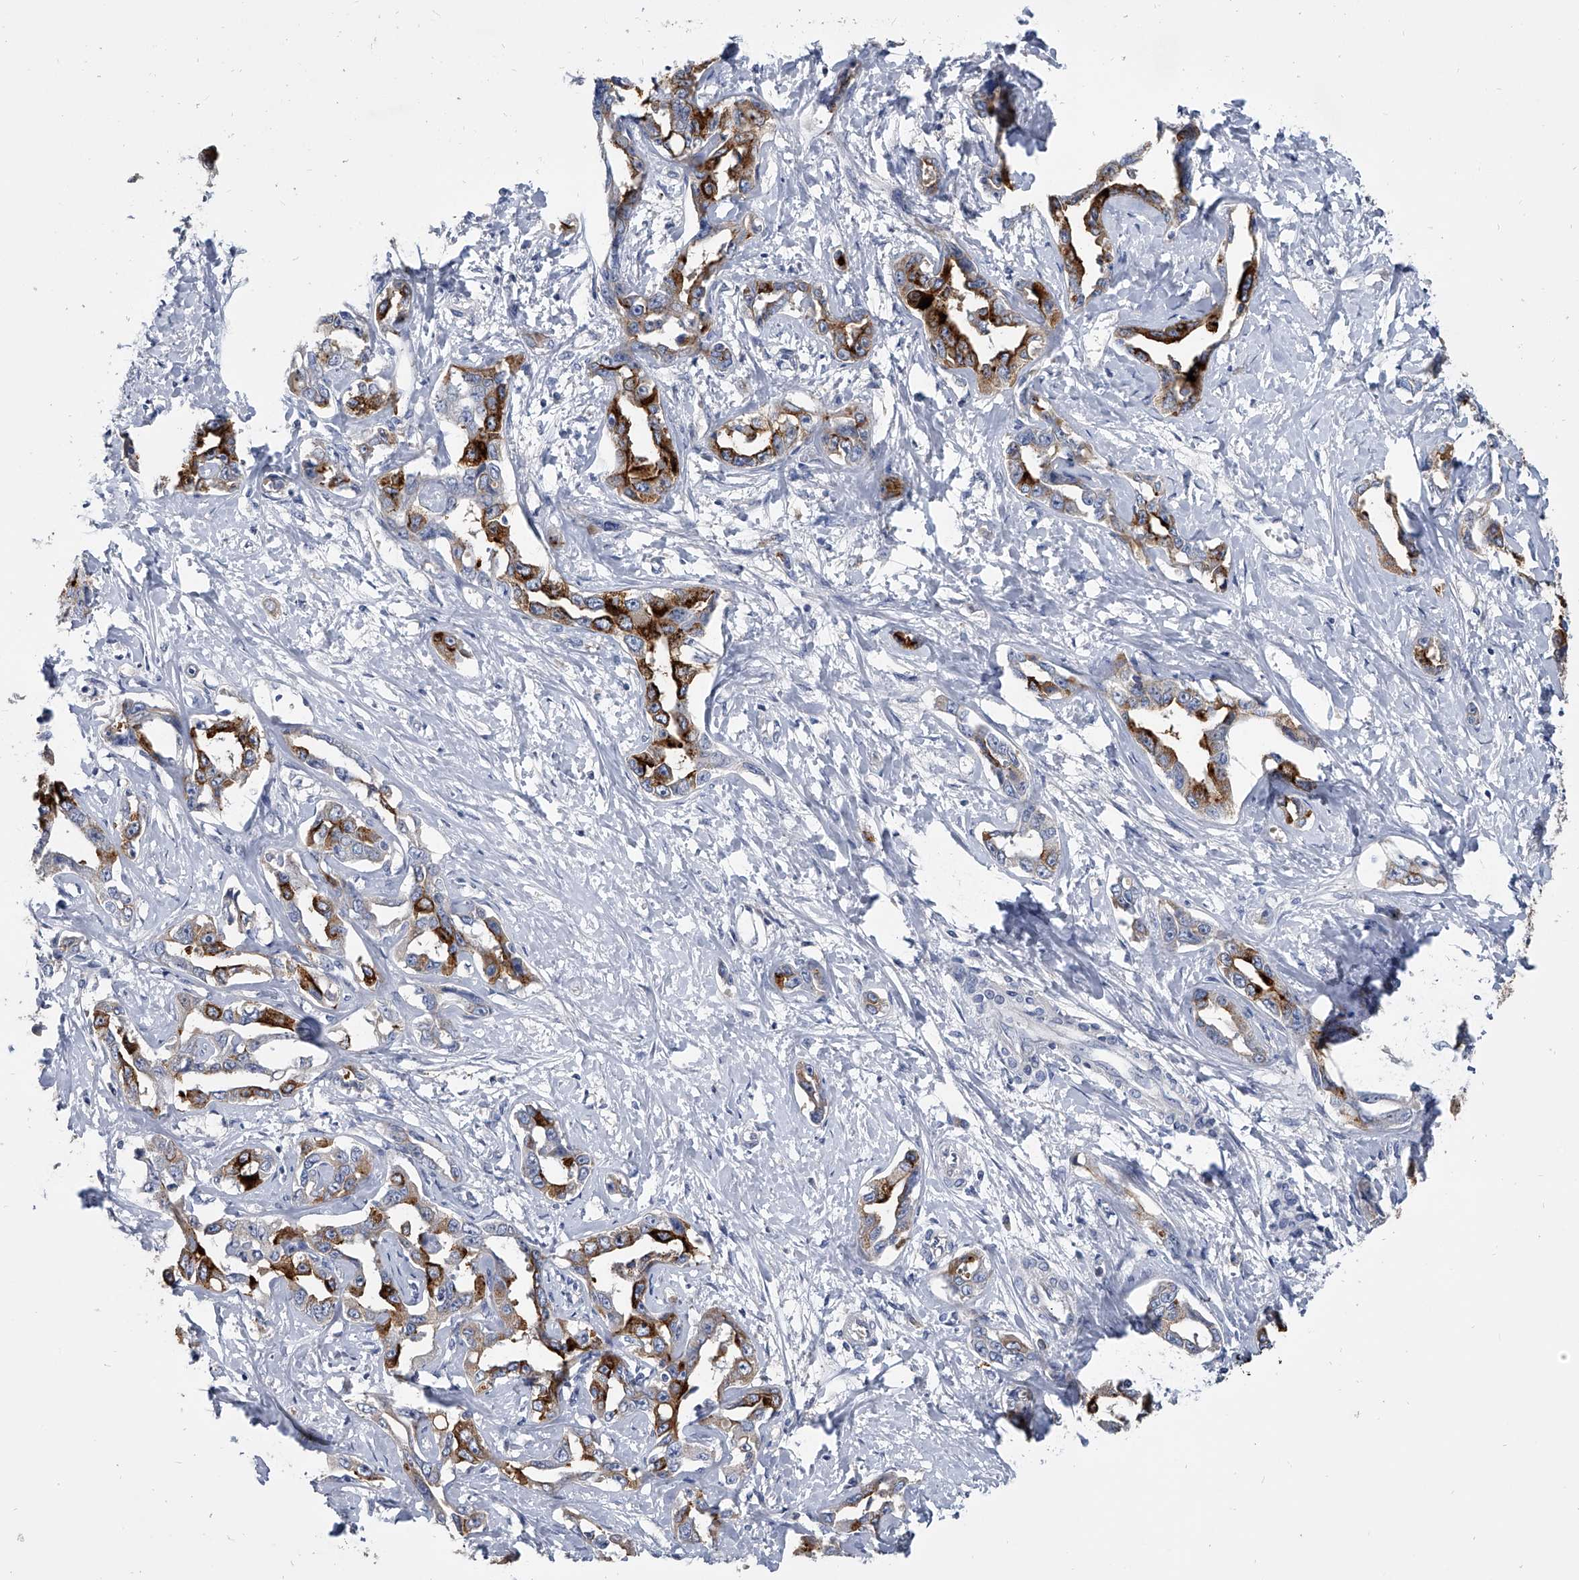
{"staining": {"intensity": "strong", "quantity": ">75%", "location": "cytoplasmic/membranous"}, "tissue": "liver cancer", "cell_type": "Tumor cells", "image_type": "cancer", "snomed": [{"axis": "morphology", "description": "Cholangiocarcinoma"}, {"axis": "topography", "description": "Liver"}], "caption": "Human liver cholangiocarcinoma stained with a brown dye exhibits strong cytoplasmic/membranous positive staining in approximately >75% of tumor cells.", "gene": "SPP1", "patient": {"sex": "male", "age": 59}}